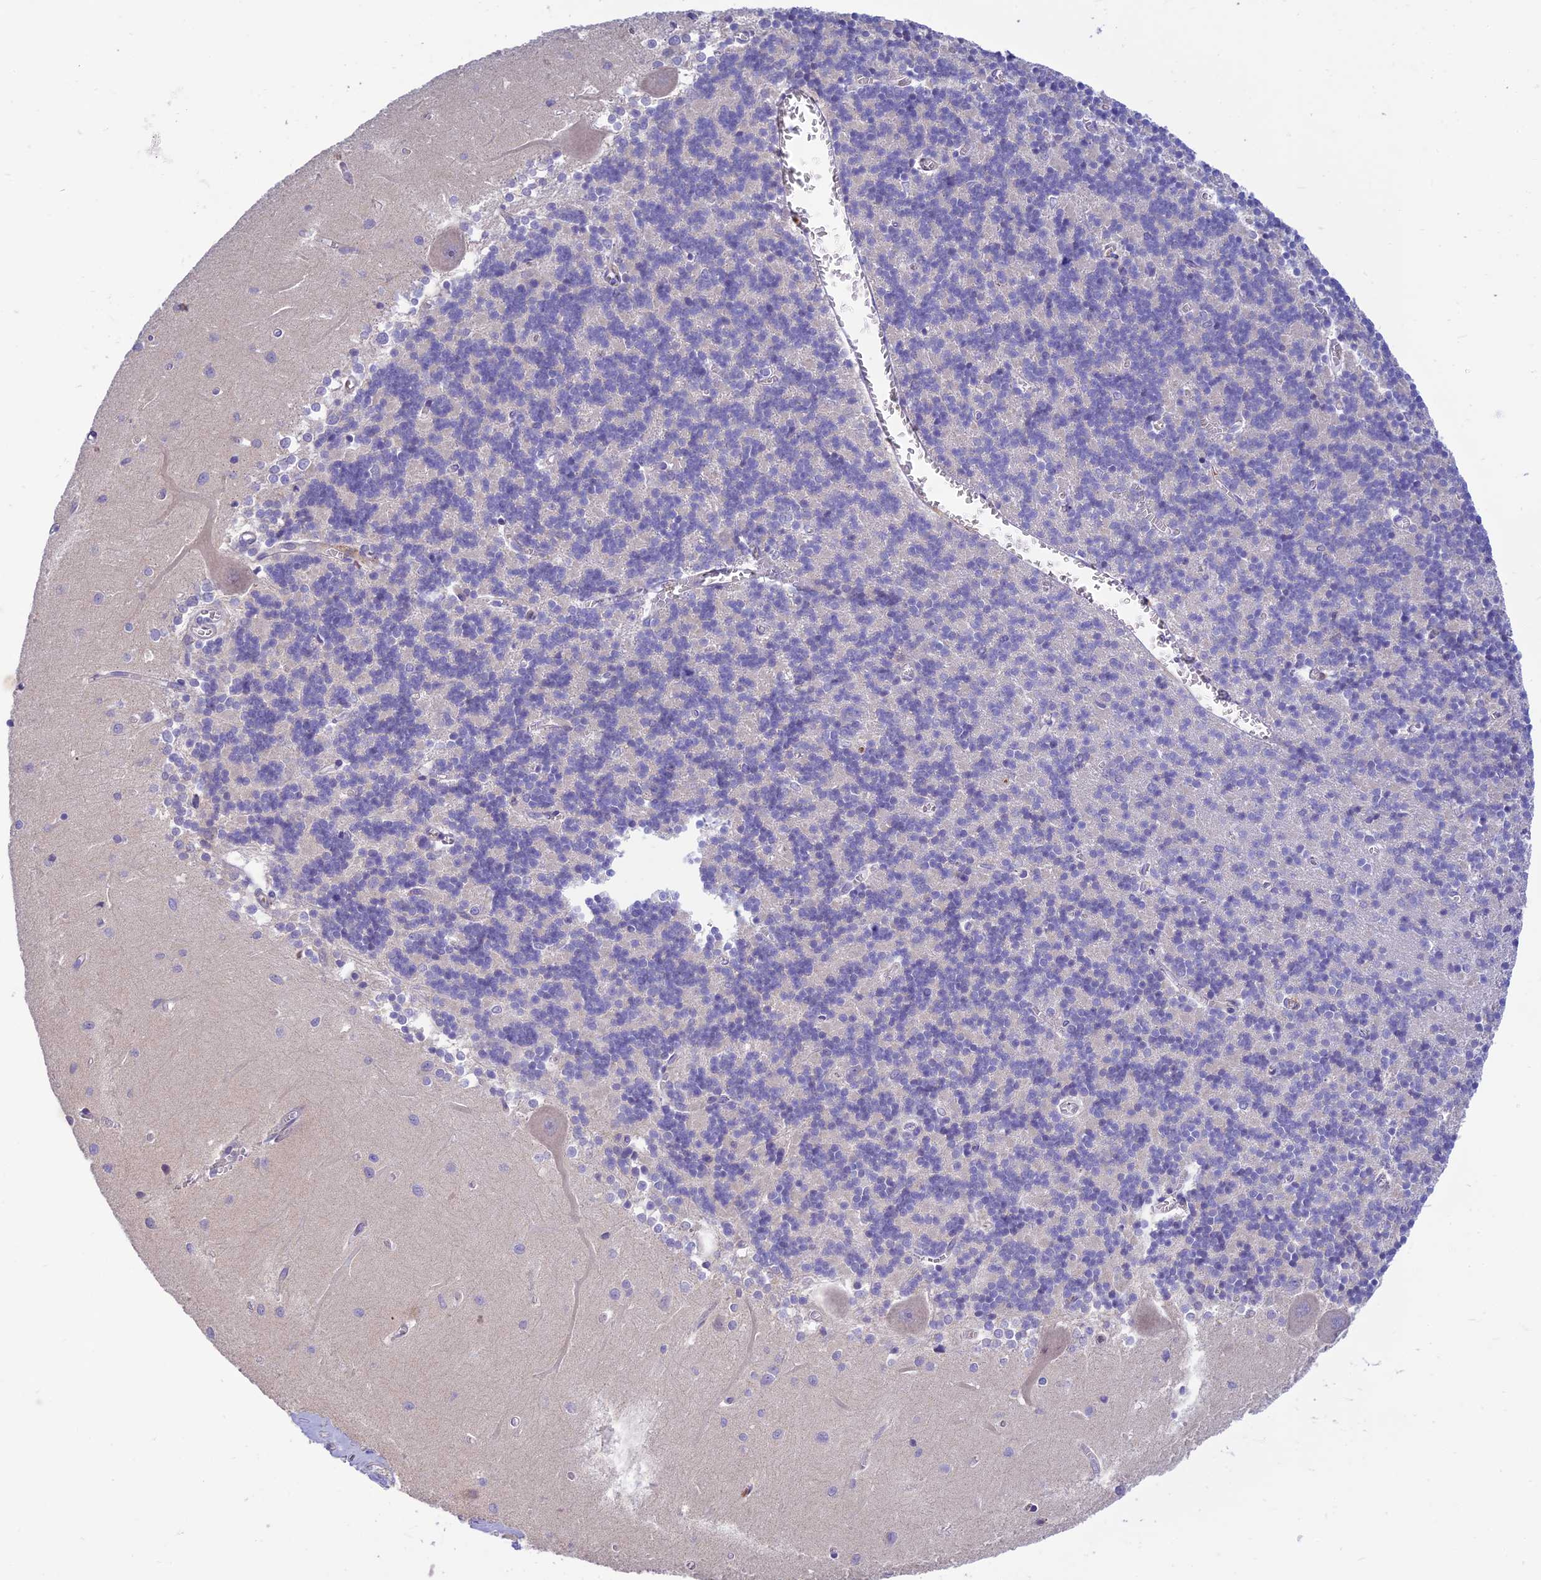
{"staining": {"intensity": "negative", "quantity": "none", "location": "none"}, "tissue": "cerebellum", "cell_type": "Cells in granular layer", "image_type": "normal", "snomed": [{"axis": "morphology", "description": "Normal tissue, NOS"}, {"axis": "topography", "description": "Cerebellum"}], "caption": "IHC of benign cerebellum demonstrates no expression in cells in granular layer. The staining was performed using DAB (3,3'-diaminobenzidine) to visualize the protein expression in brown, while the nuclei were stained in blue with hematoxylin (Magnification: 20x).", "gene": "CLIP4", "patient": {"sex": "male", "age": 37}}